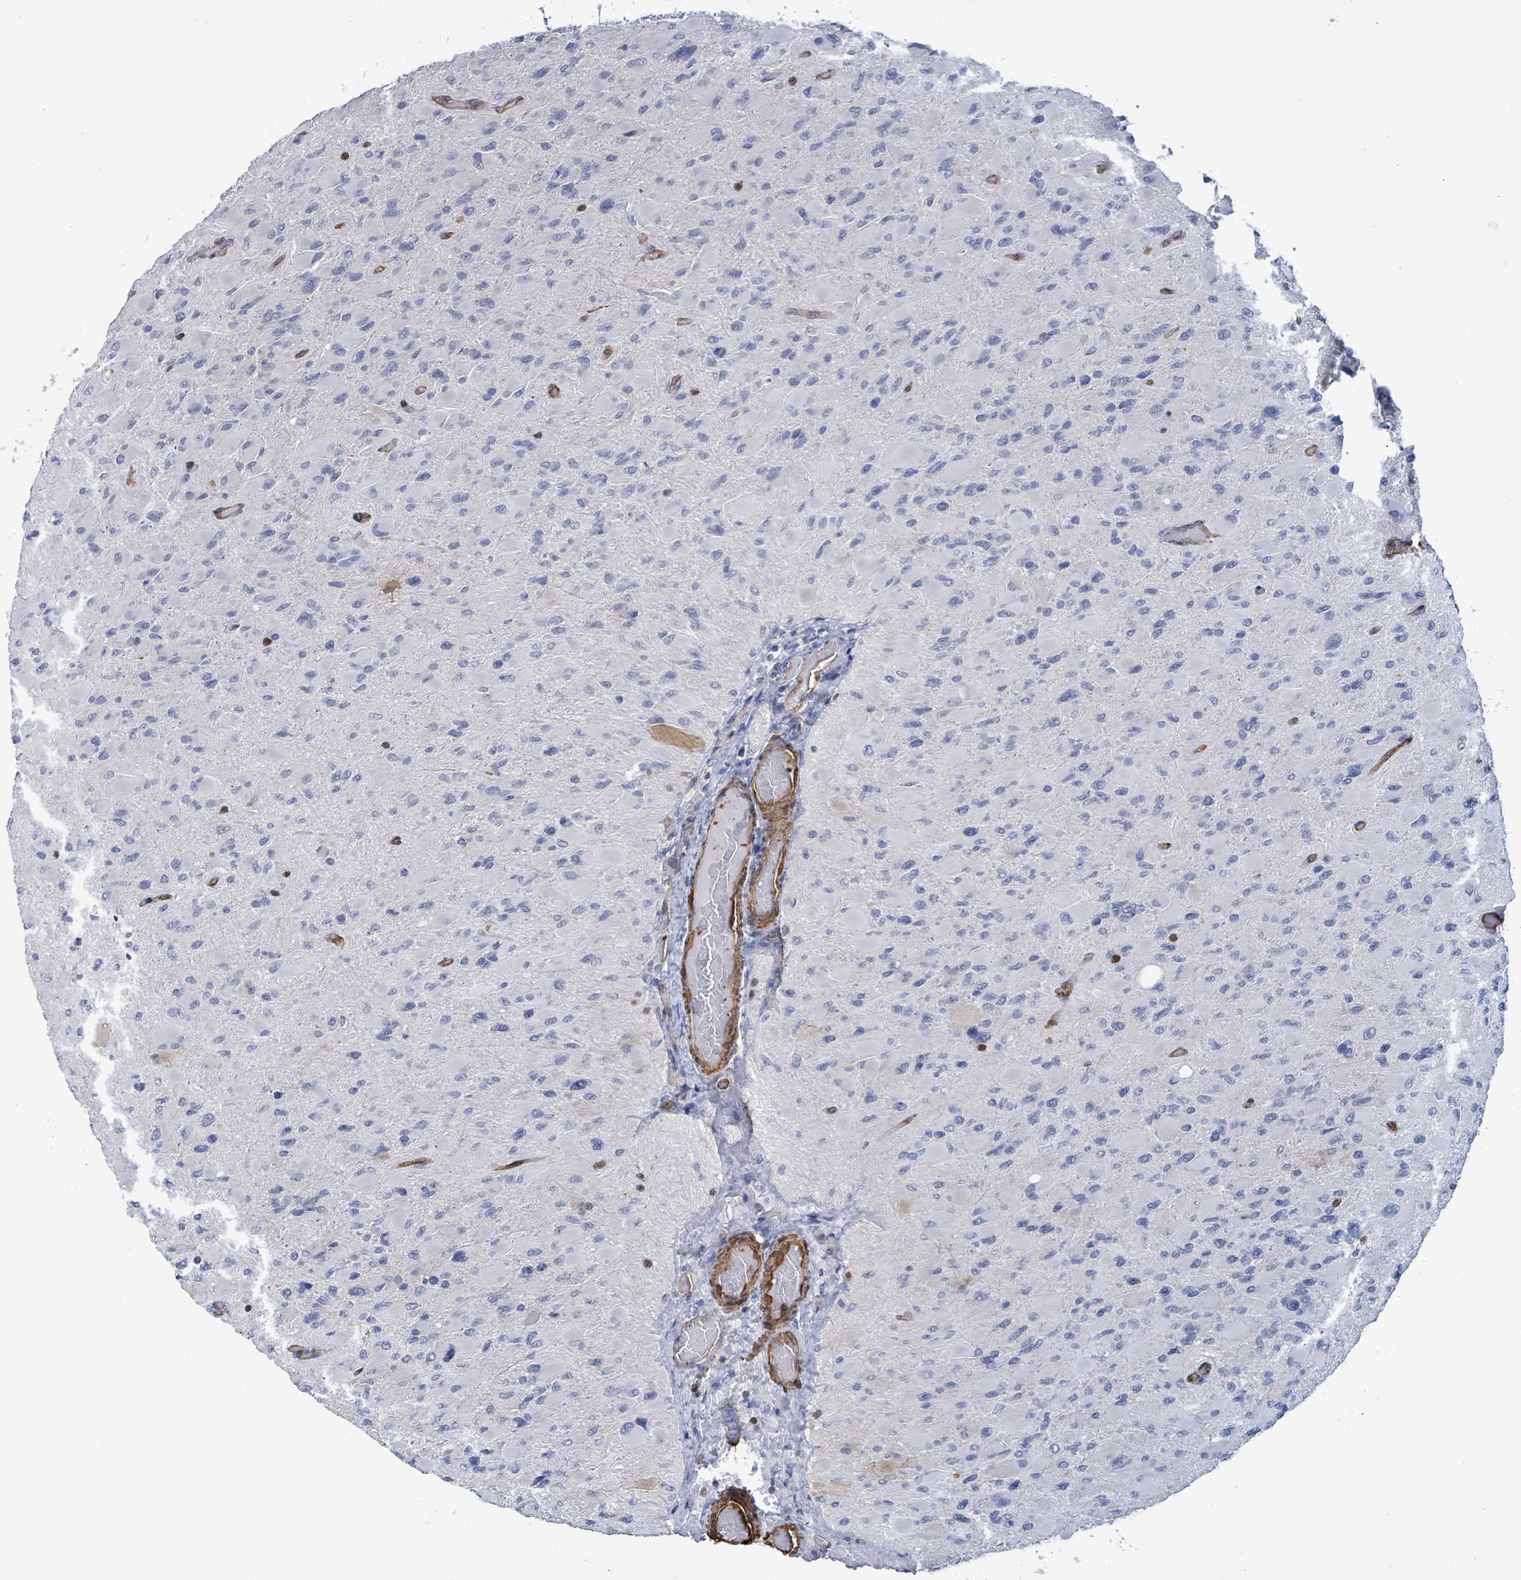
{"staining": {"intensity": "negative", "quantity": "none", "location": "none"}, "tissue": "glioma", "cell_type": "Tumor cells", "image_type": "cancer", "snomed": [{"axis": "morphology", "description": "Glioma, malignant, High grade"}, {"axis": "topography", "description": "Cerebral cortex"}], "caption": "The micrograph reveals no significant expression in tumor cells of malignant glioma (high-grade).", "gene": "PRKRIP1", "patient": {"sex": "female", "age": 36}}